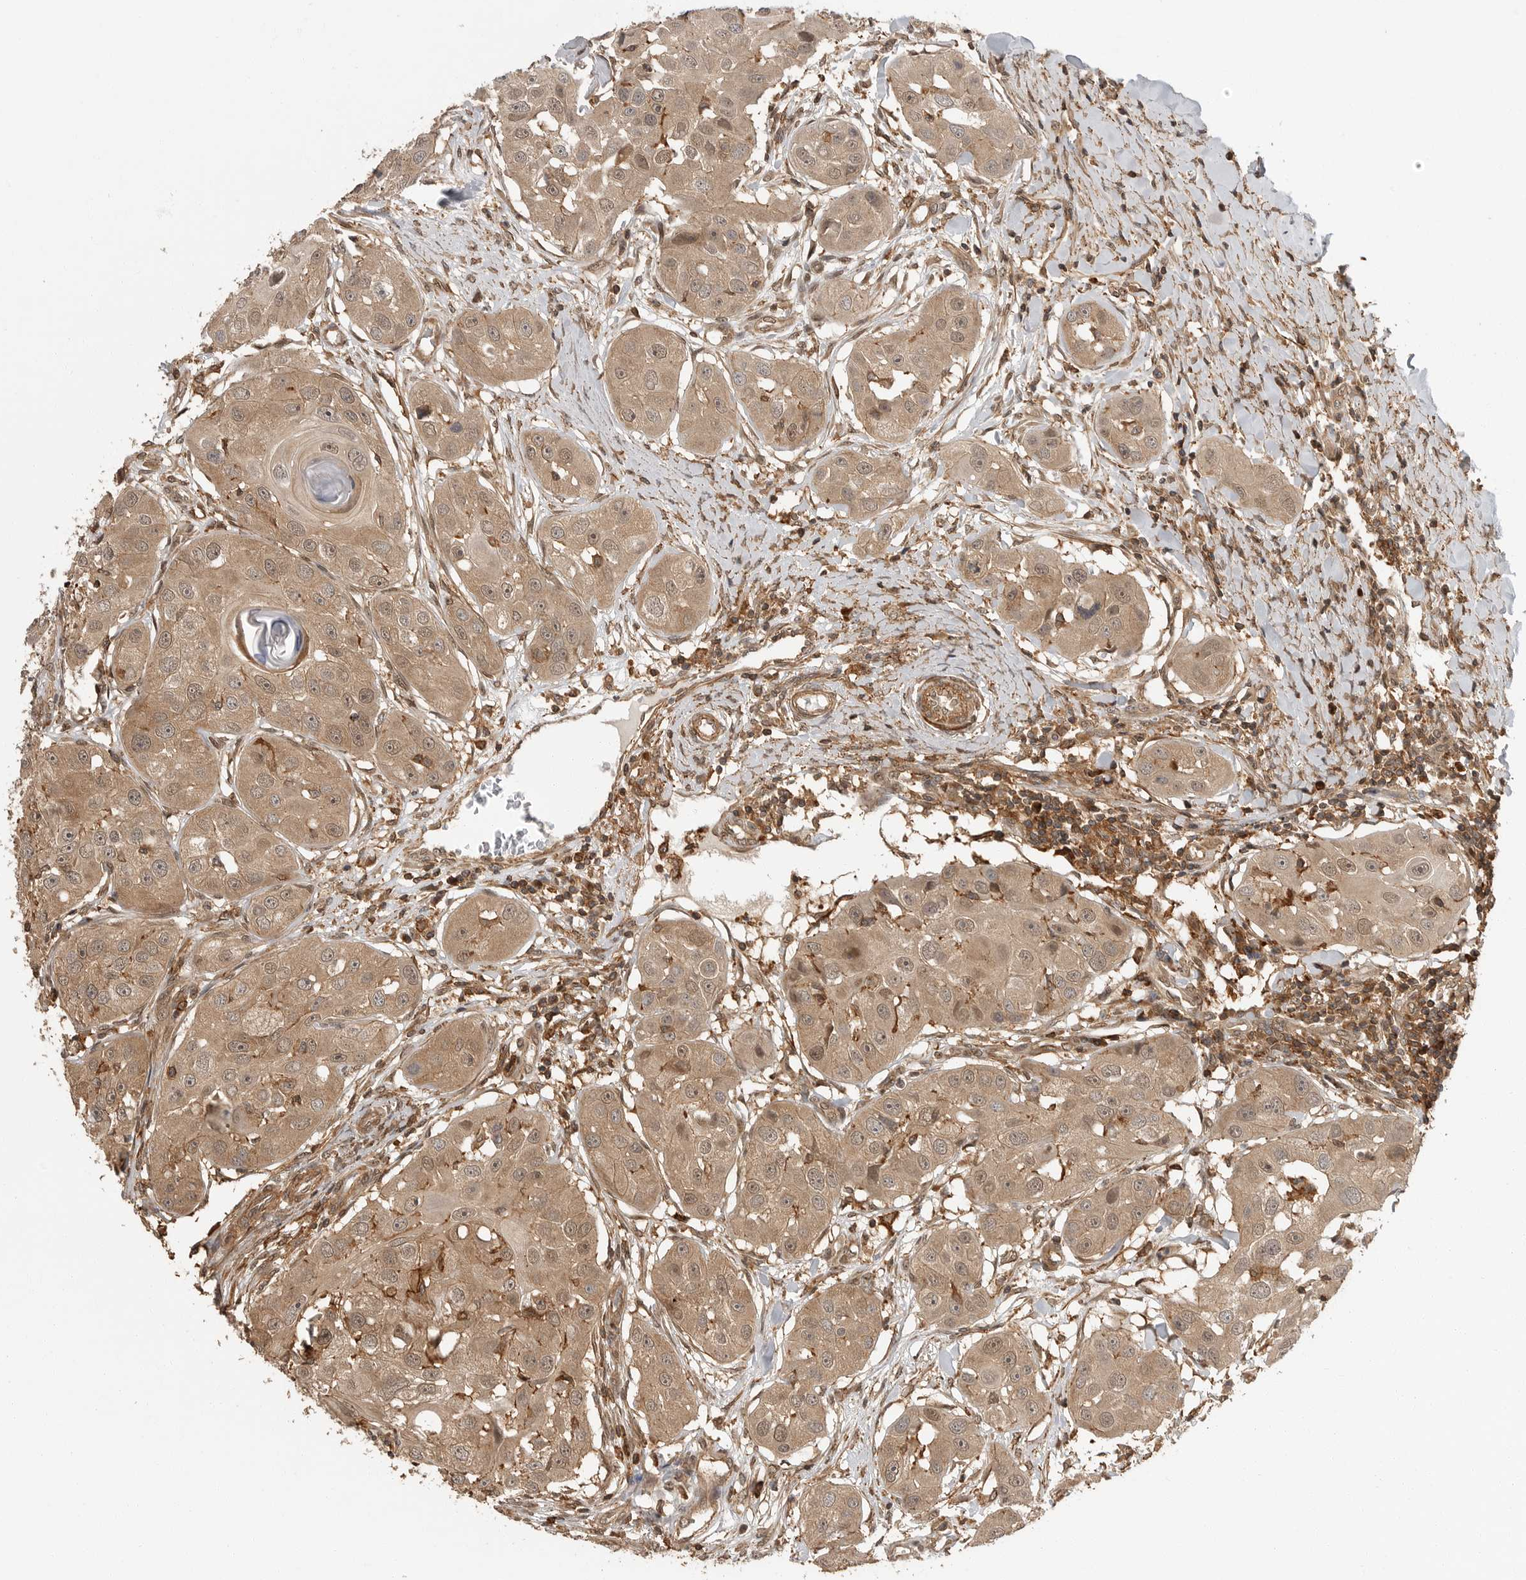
{"staining": {"intensity": "moderate", "quantity": ">75%", "location": "cytoplasmic/membranous,nuclear"}, "tissue": "head and neck cancer", "cell_type": "Tumor cells", "image_type": "cancer", "snomed": [{"axis": "morphology", "description": "Normal tissue, NOS"}, {"axis": "morphology", "description": "Squamous cell carcinoma, NOS"}, {"axis": "topography", "description": "Skeletal muscle"}, {"axis": "topography", "description": "Head-Neck"}], "caption": "Immunohistochemistry of squamous cell carcinoma (head and neck) shows medium levels of moderate cytoplasmic/membranous and nuclear staining in approximately >75% of tumor cells.", "gene": "ERN1", "patient": {"sex": "male", "age": 51}}